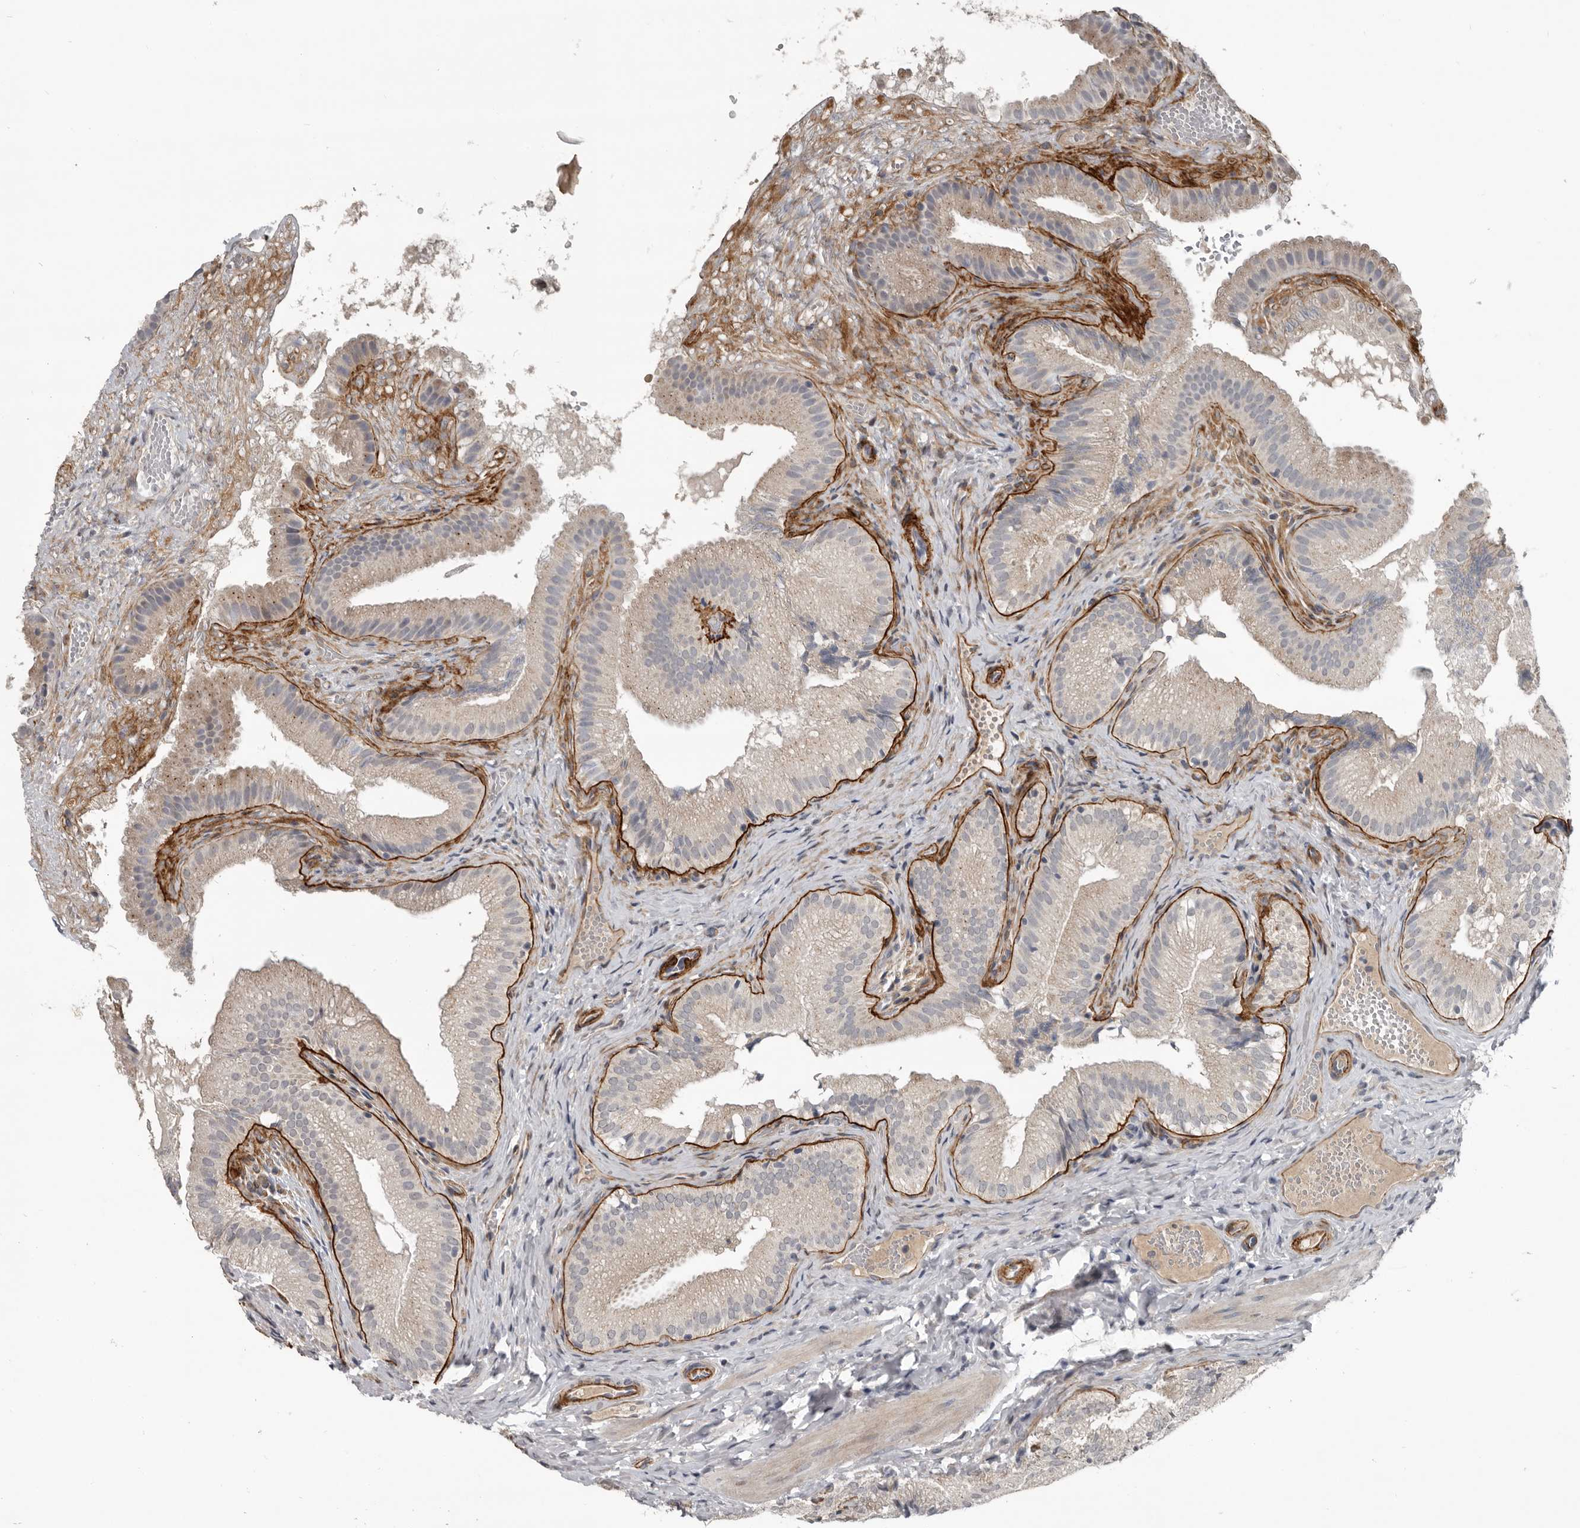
{"staining": {"intensity": "negative", "quantity": "none", "location": "none"}, "tissue": "gallbladder", "cell_type": "Glandular cells", "image_type": "normal", "snomed": [{"axis": "morphology", "description": "Normal tissue, NOS"}, {"axis": "topography", "description": "Gallbladder"}], "caption": "Normal gallbladder was stained to show a protein in brown. There is no significant staining in glandular cells. The staining is performed using DAB (3,3'-diaminobenzidine) brown chromogen with nuclei counter-stained in using hematoxylin.", "gene": "C1orf216", "patient": {"sex": "female", "age": 30}}